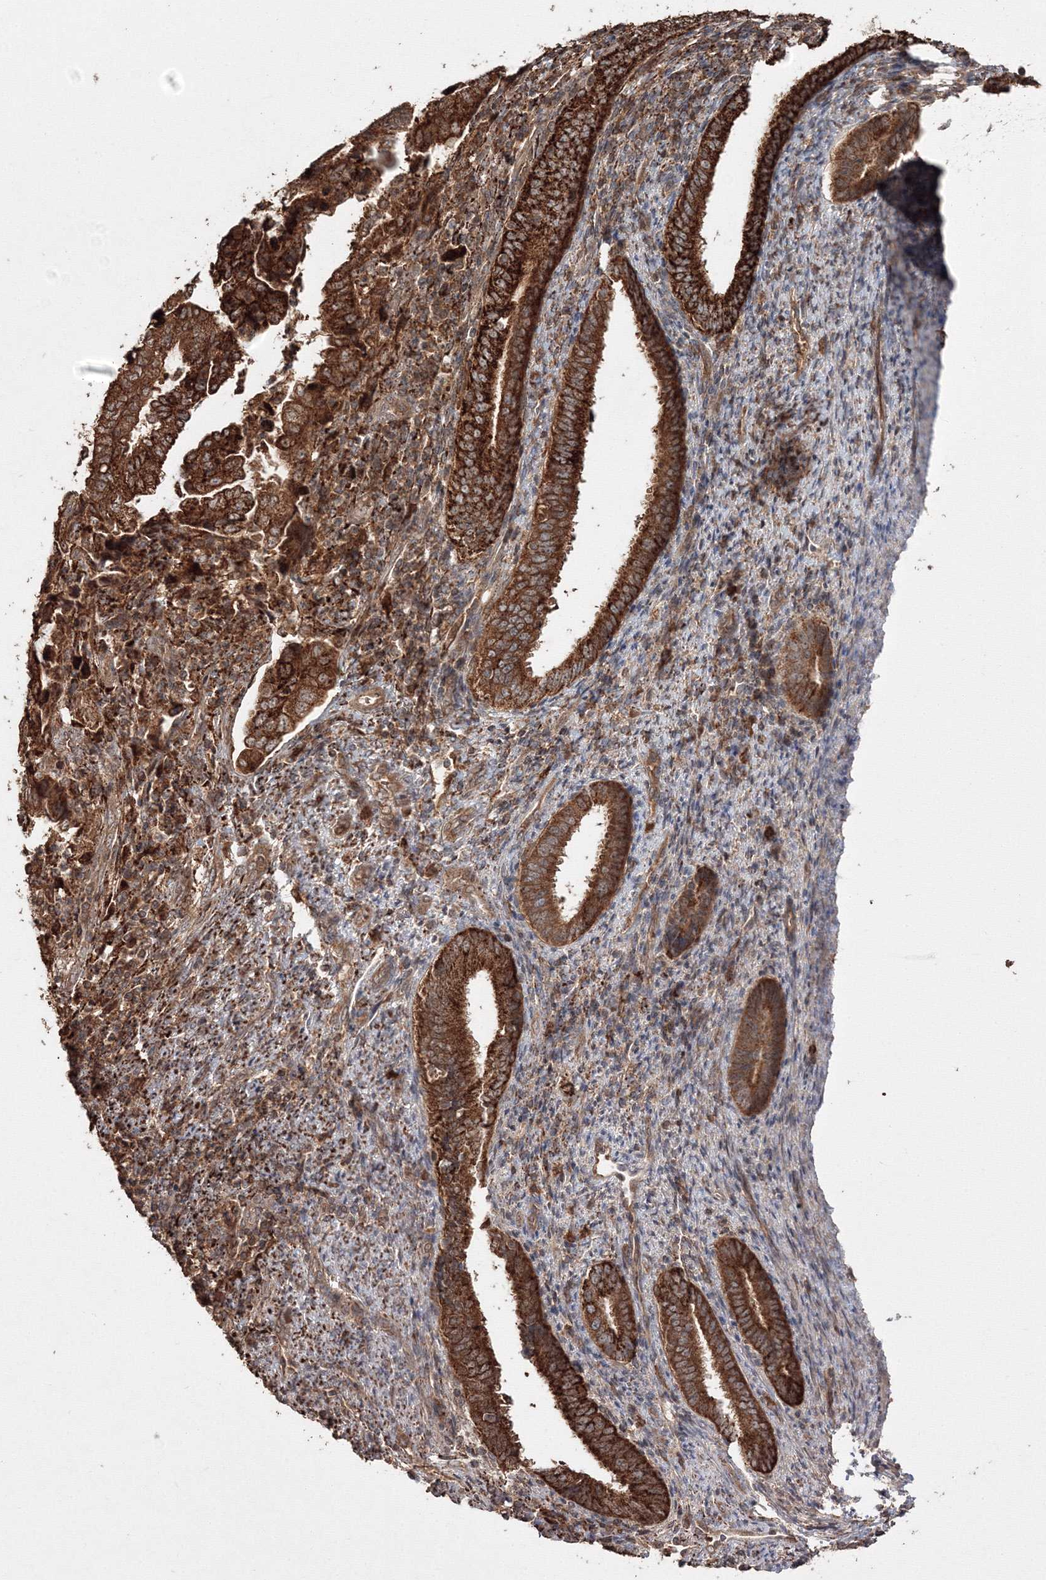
{"staining": {"intensity": "strong", "quantity": ">75%", "location": "cytoplasmic/membranous"}, "tissue": "endometrial cancer", "cell_type": "Tumor cells", "image_type": "cancer", "snomed": [{"axis": "morphology", "description": "Adenocarcinoma, NOS"}, {"axis": "topography", "description": "Endometrium"}], "caption": "Immunohistochemical staining of endometrial cancer (adenocarcinoma) demonstrates high levels of strong cytoplasmic/membranous protein staining in approximately >75% of tumor cells.", "gene": "DDO", "patient": {"sex": "female", "age": 51}}